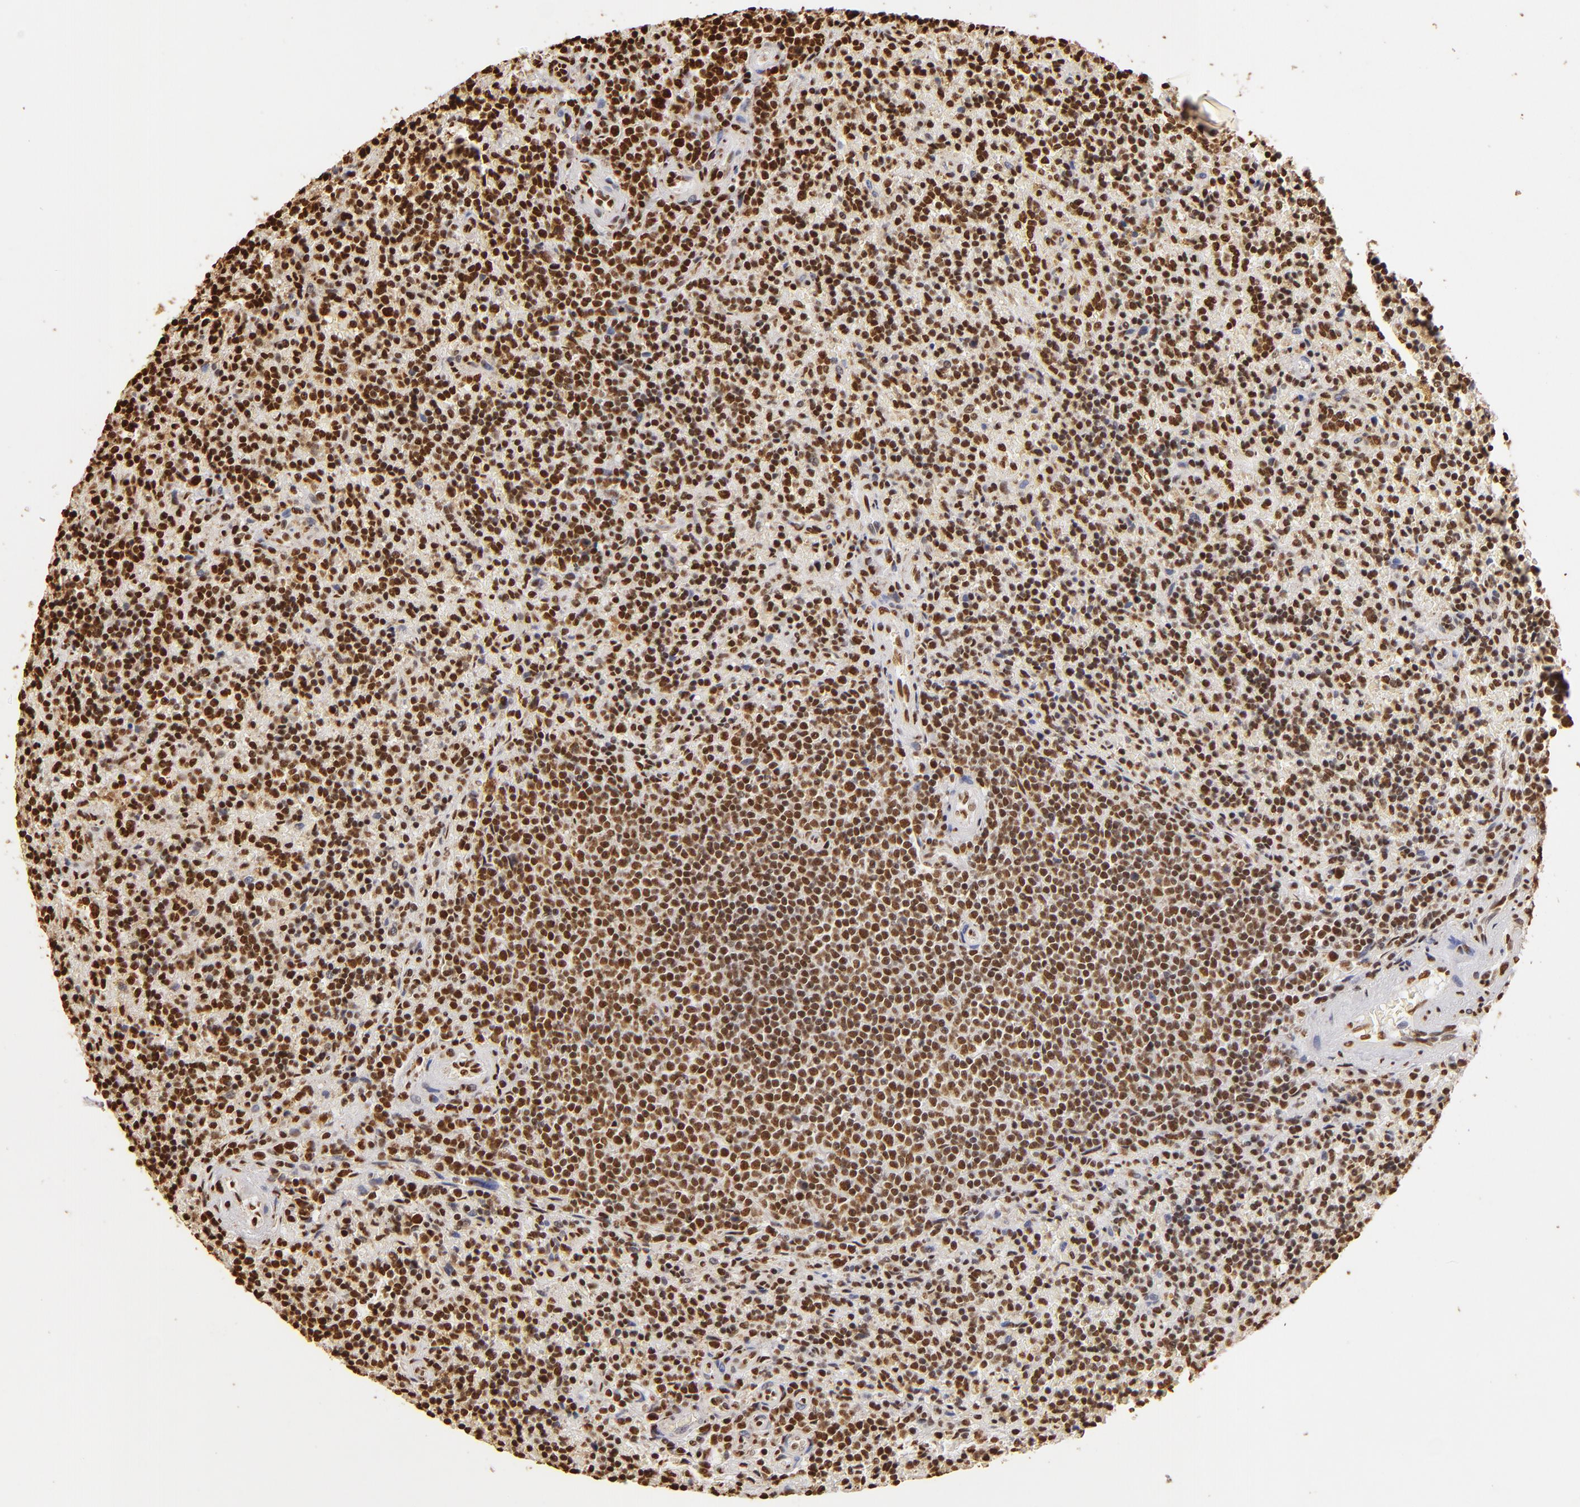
{"staining": {"intensity": "strong", "quantity": ">75%", "location": "nuclear"}, "tissue": "lymphoma", "cell_type": "Tumor cells", "image_type": "cancer", "snomed": [{"axis": "morphology", "description": "Malignant lymphoma, non-Hodgkin's type, Low grade"}, {"axis": "topography", "description": "Spleen"}], "caption": "Immunohistochemical staining of human malignant lymphoma, non-Hodgkin's type (low-grade) shows high levels of strong nuclear protein positivity in about >75% of tumor cells.", "gene": "ILF3", "patient": {"sex": "male", "age": 67}}